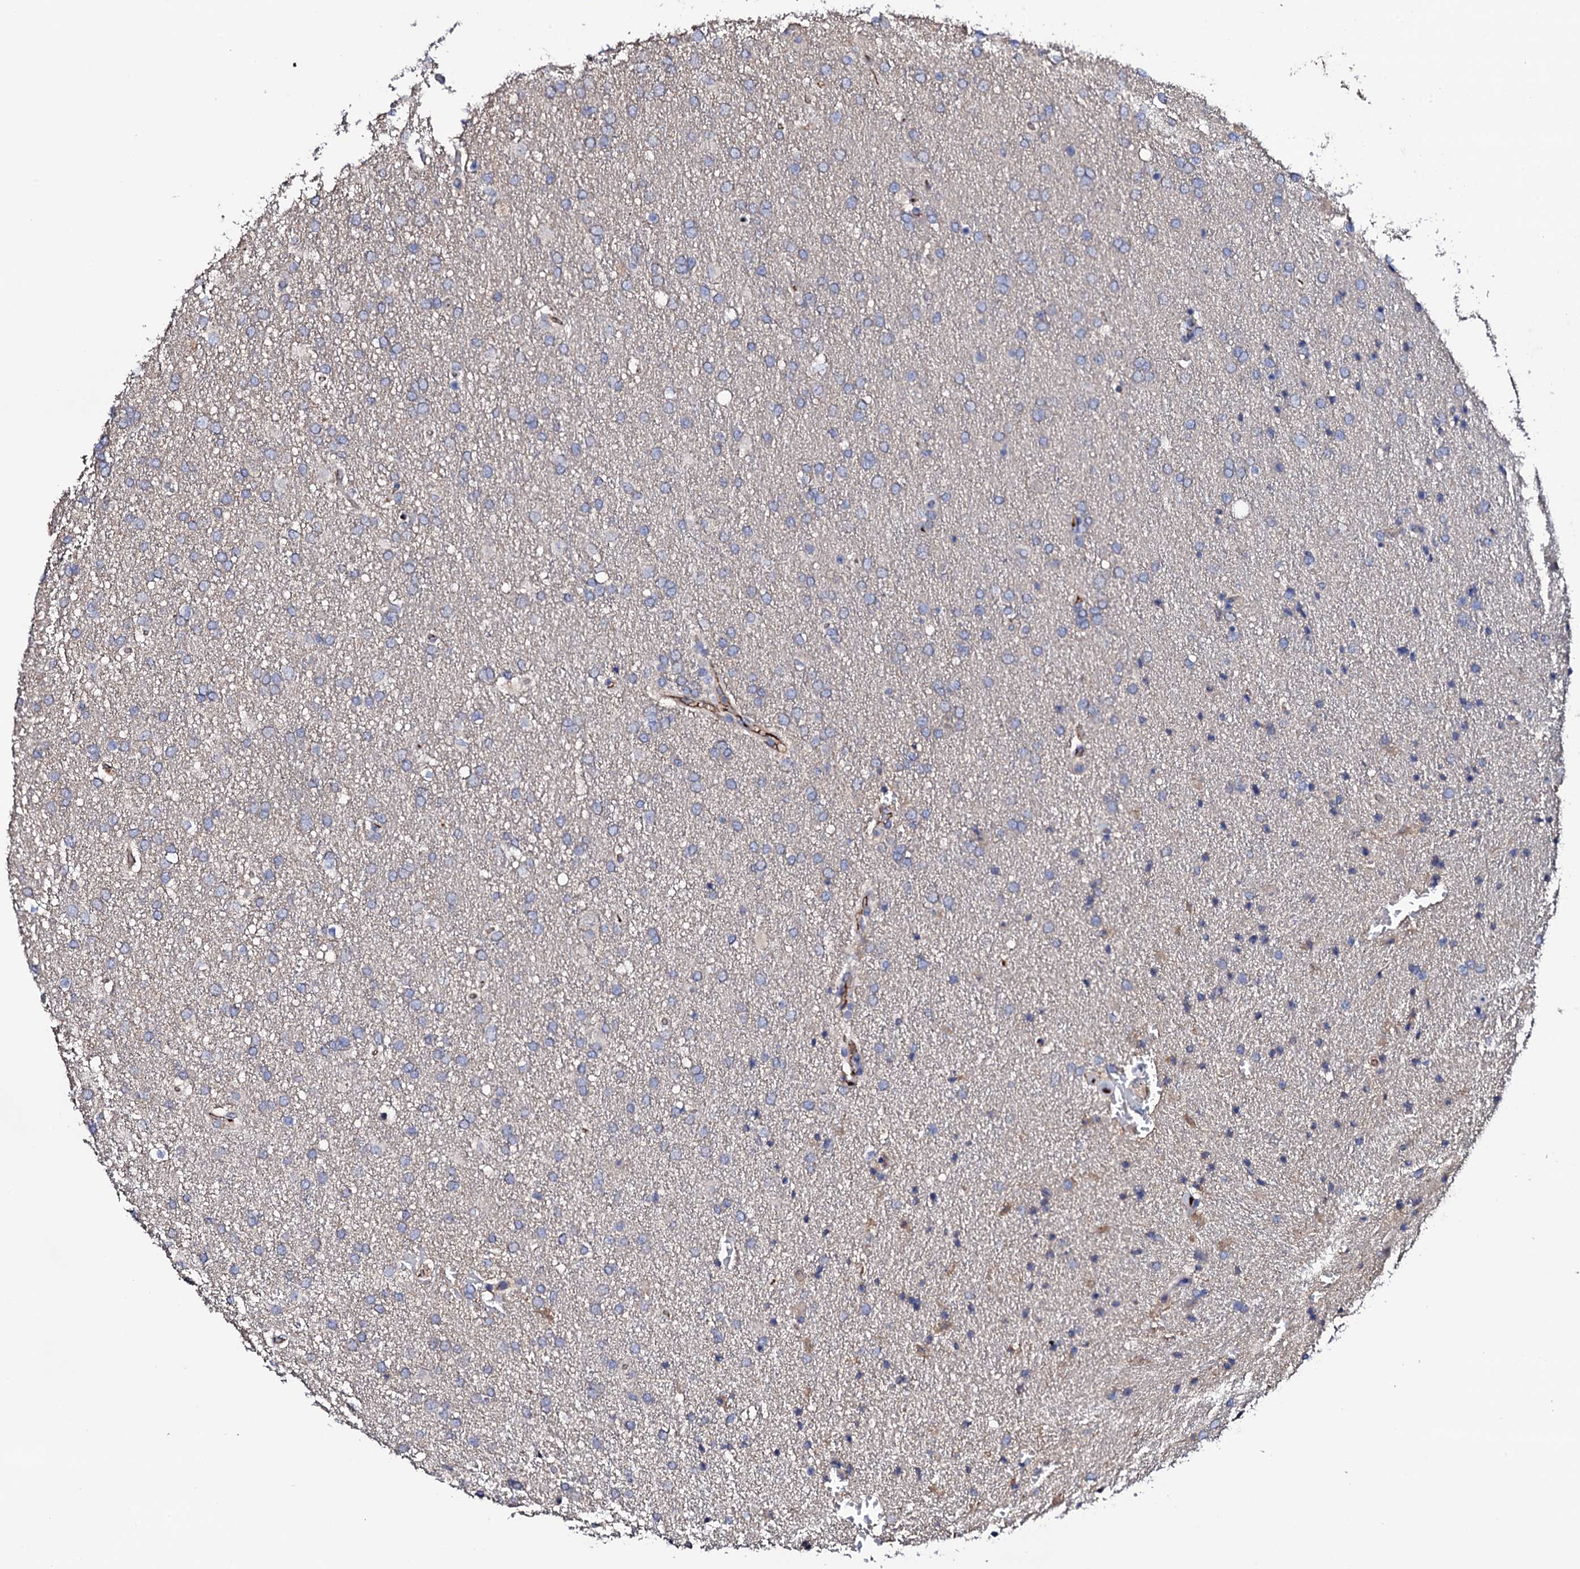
{"staining": {"intensity": "negative", "quantity": "none", "location": "none"}, "tissue": "glioma", "cell_type": "Tumor cells", "image_type": "cancer", "snomed": [{"axis": "morphology", "description": "Glioma, malignant, High grade"}, {"axis": "topography", "description": "Brain"}], "caption": "Immunohistochemistry (IHC) photomicrograph of human glioma stained for a protein (brown), which demonstrates no staining in tumor cells.", "gene": "TCAF2", "patient": {"sex": "male", "age": 72}}